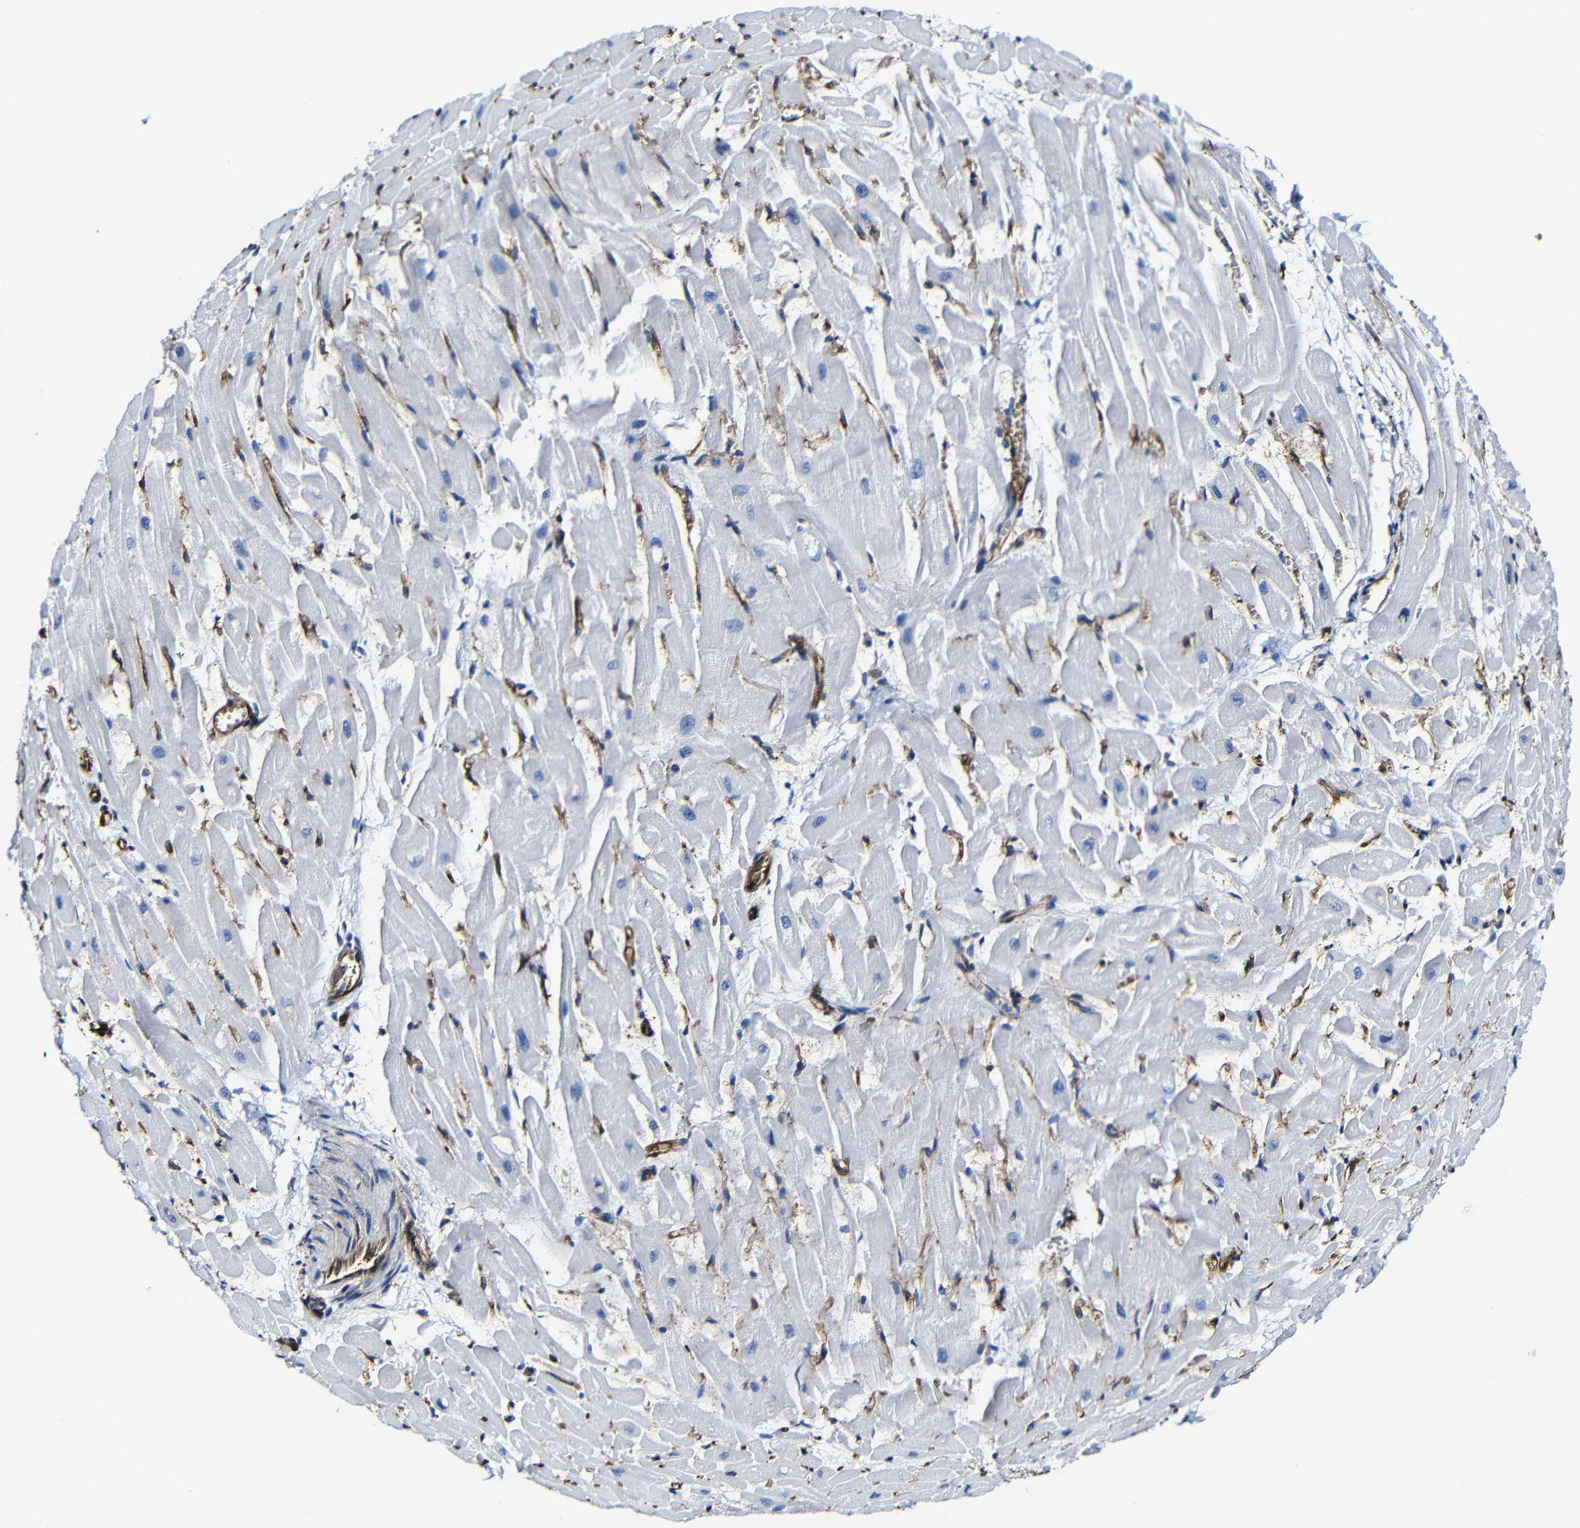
{"staining": {"intensity": "negative", "quantity": "none", "location": "none"}, "tissue": "heart muscle", "cell_type": "Cardiomyocytes", "image_type": "normal", "snomed": [{"axis": "morphology", "description": "Normal tissue, NOS"}, {"axis": "topography", "description": "Heart"}], "caption": "This image is of unremarkable heart muscle stained with IHC to label a protein in brown with the nuclei are counter-stained blue. There is no positivity in cardiomyocytes. (Stains: DAB immunohistochemistry with hematoxylin counter stain, Microscopy: brightfield microscopy at high magnification).", "gene": "MSN", "patient": {"sex": "female", "age": 19}}